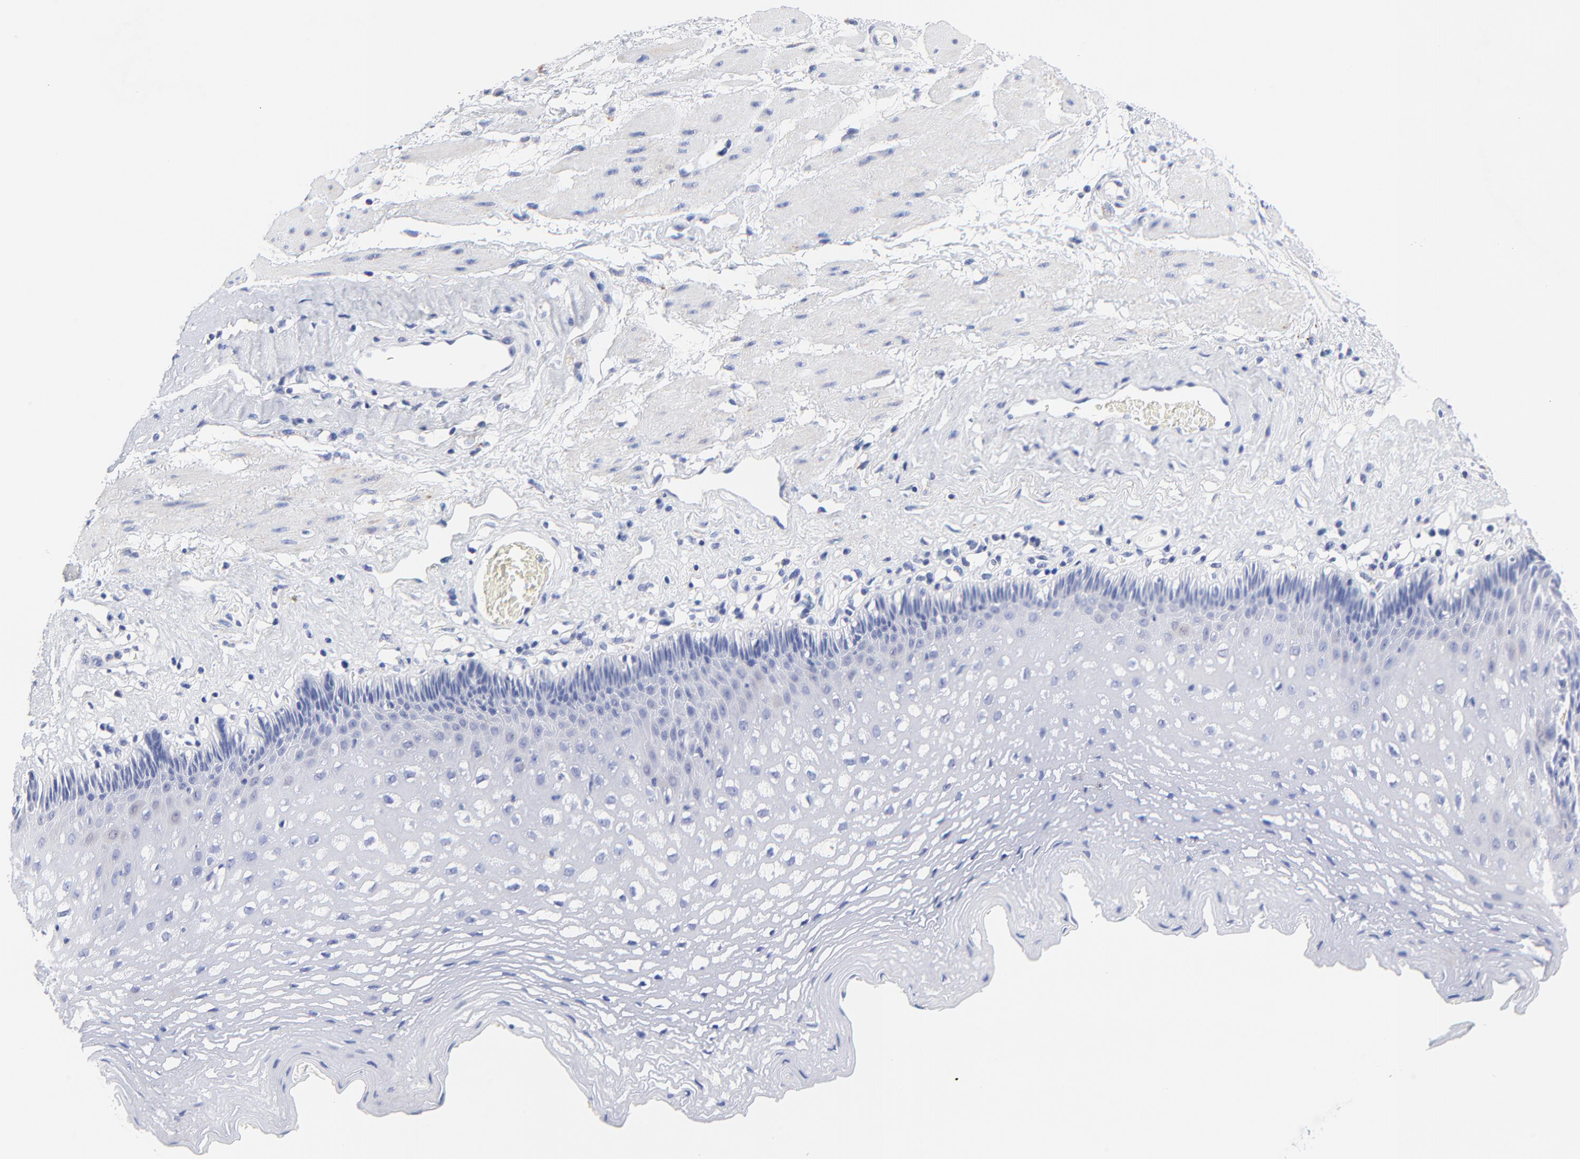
{"staining": {"intensity": "negative", "quantity": "none", "location": "none"}, "tissue": "esophagus", "cell_type": "Squamous epithelial cells", "image_type": "normal", "snomed": [{"axis": "morphology", "description": "Normal tissue, NOS"}, {"axis": "topography", "description": "Esophagus"}], "caption": "This is an immunohistochemistry (IHC) micrograph of unremarkable human esophagus. There is no expression in squamous epithelial cells.", "gene": "FBXO10", "patient": {"sex": "female", "age": 70}}